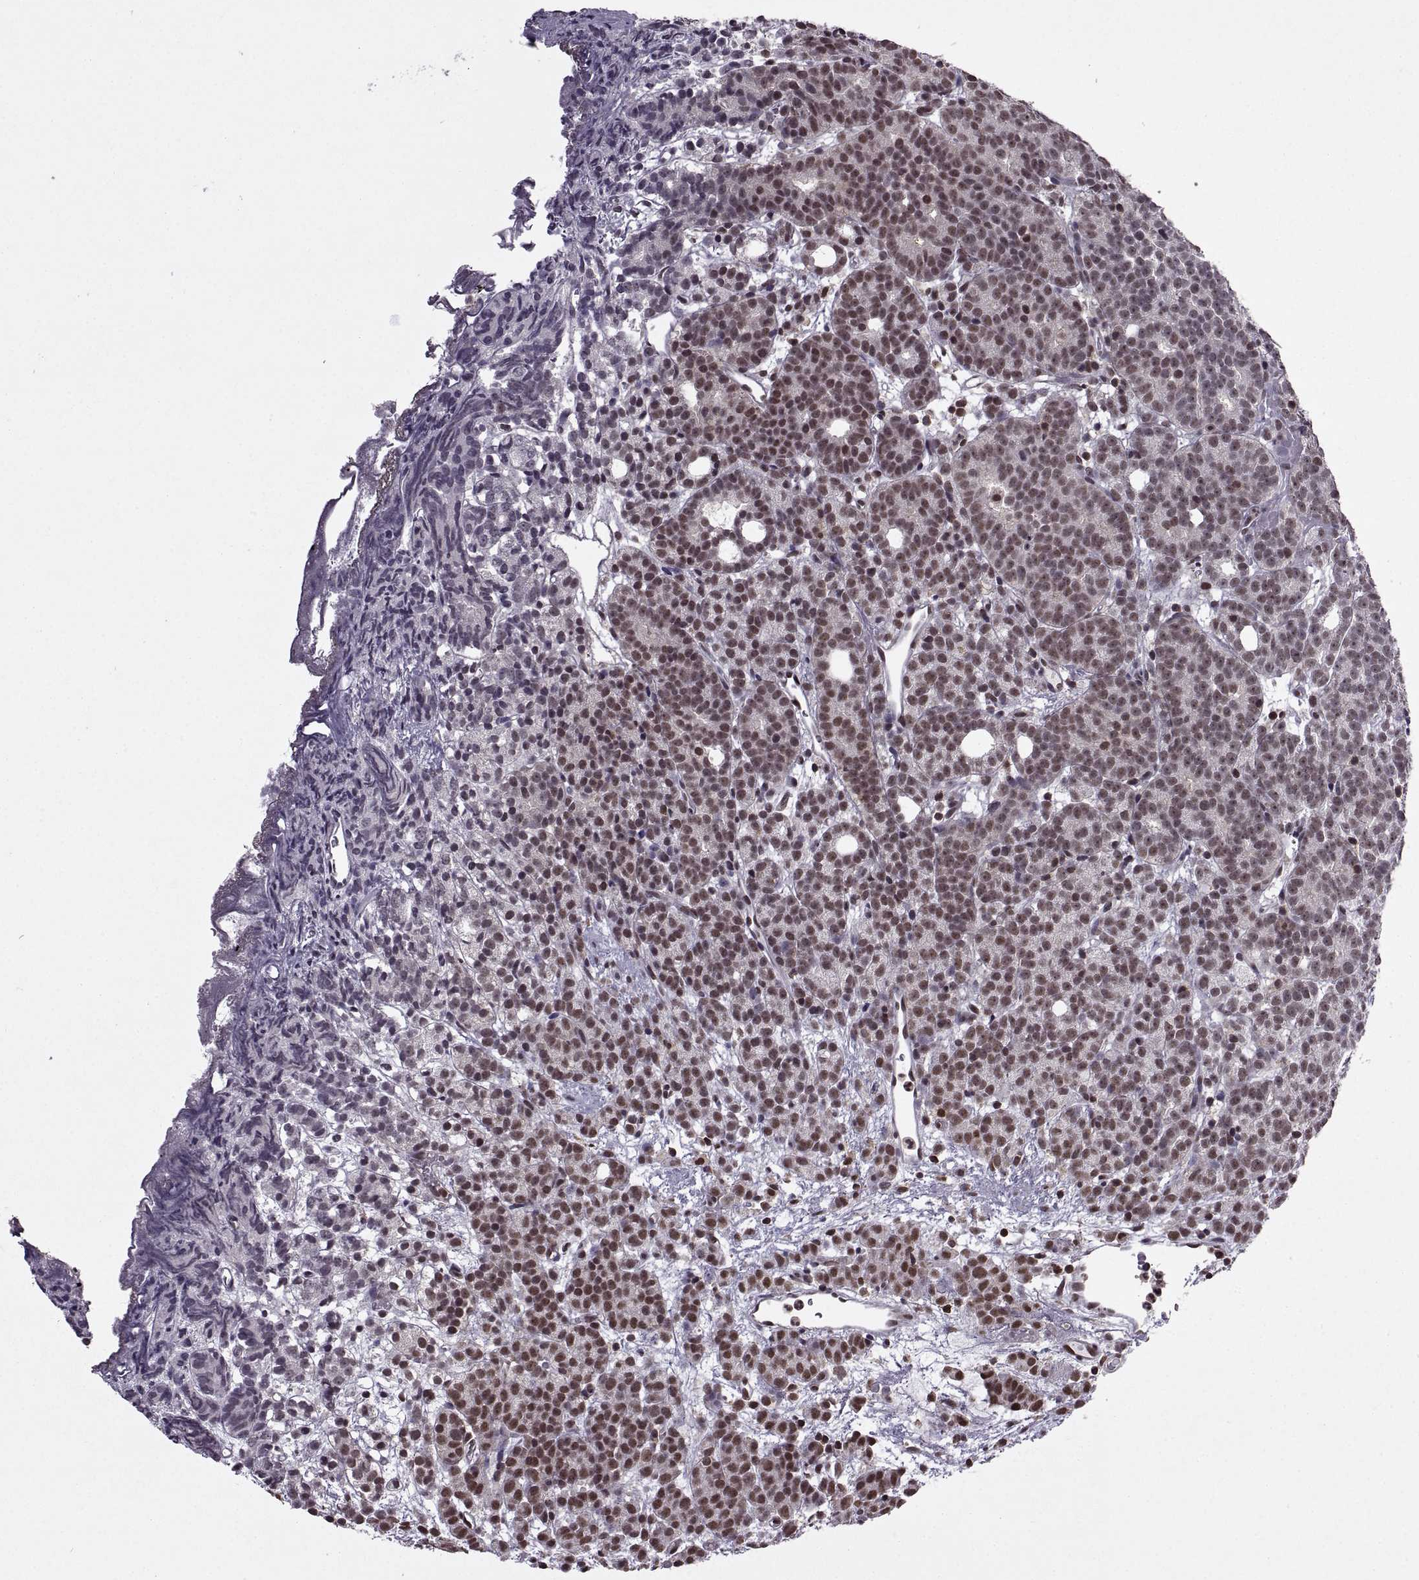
{"staining": {"intensity": "moderate", "quantity": ">75%", "location": "nuclear"}, "tissue": "prostate cancer", "cell_type": "Tumor cells", "image_type": "cancer", "snomed": [{"axis": "morphology", "description": "Adenocarcinoma, High grade"}, {"axis": "topography", "description": "Prostate"}], "caption": "Immunohistochemical staining of human prostate cancer (adenocarcinoma (high-grade)) demonstrates moderate nuclear protein staining in about >75% of tumor cells.", "gene": "INTS3", "patient": {"sex": "male", "age": 53}}